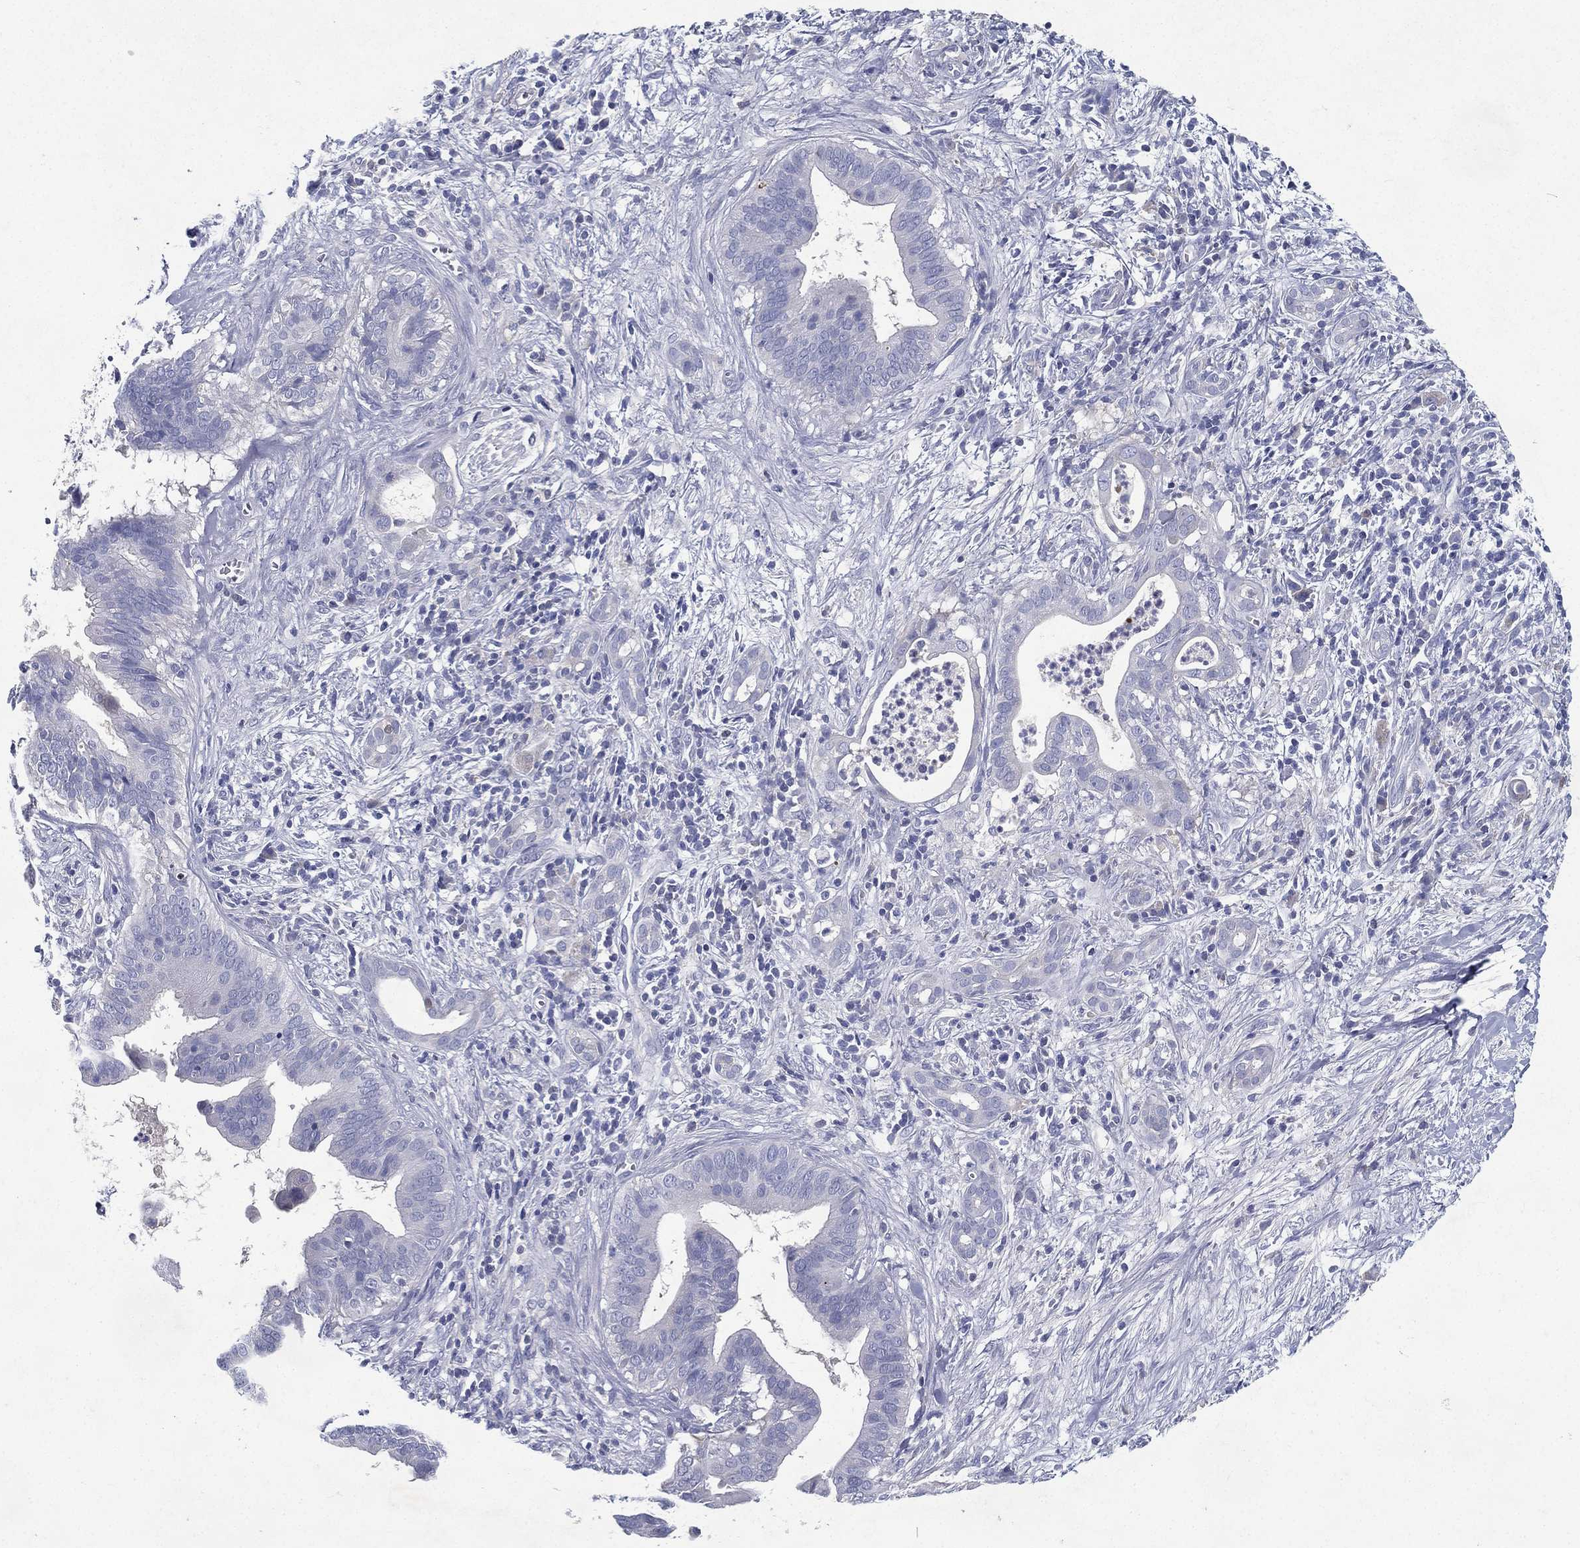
{"staining": {"intensity": "negative", "quantity": "none", "location": "none"}, "tissue": "pancreatic cancer", "cell_type": "Tumor cells", "image_type": "cancer", "snomed": [{"axis": "morphology", "description": "Adenocarcinoma, NOS"}, {"axis": "topography", "description": "Pancreas"}], "caption": "A photomicrograph of human adenocarcinoma (pancreatic) is negative for staining in tumor cells.", "gene": "RGS13", "patient": {"sex": "male", "age": 61}}